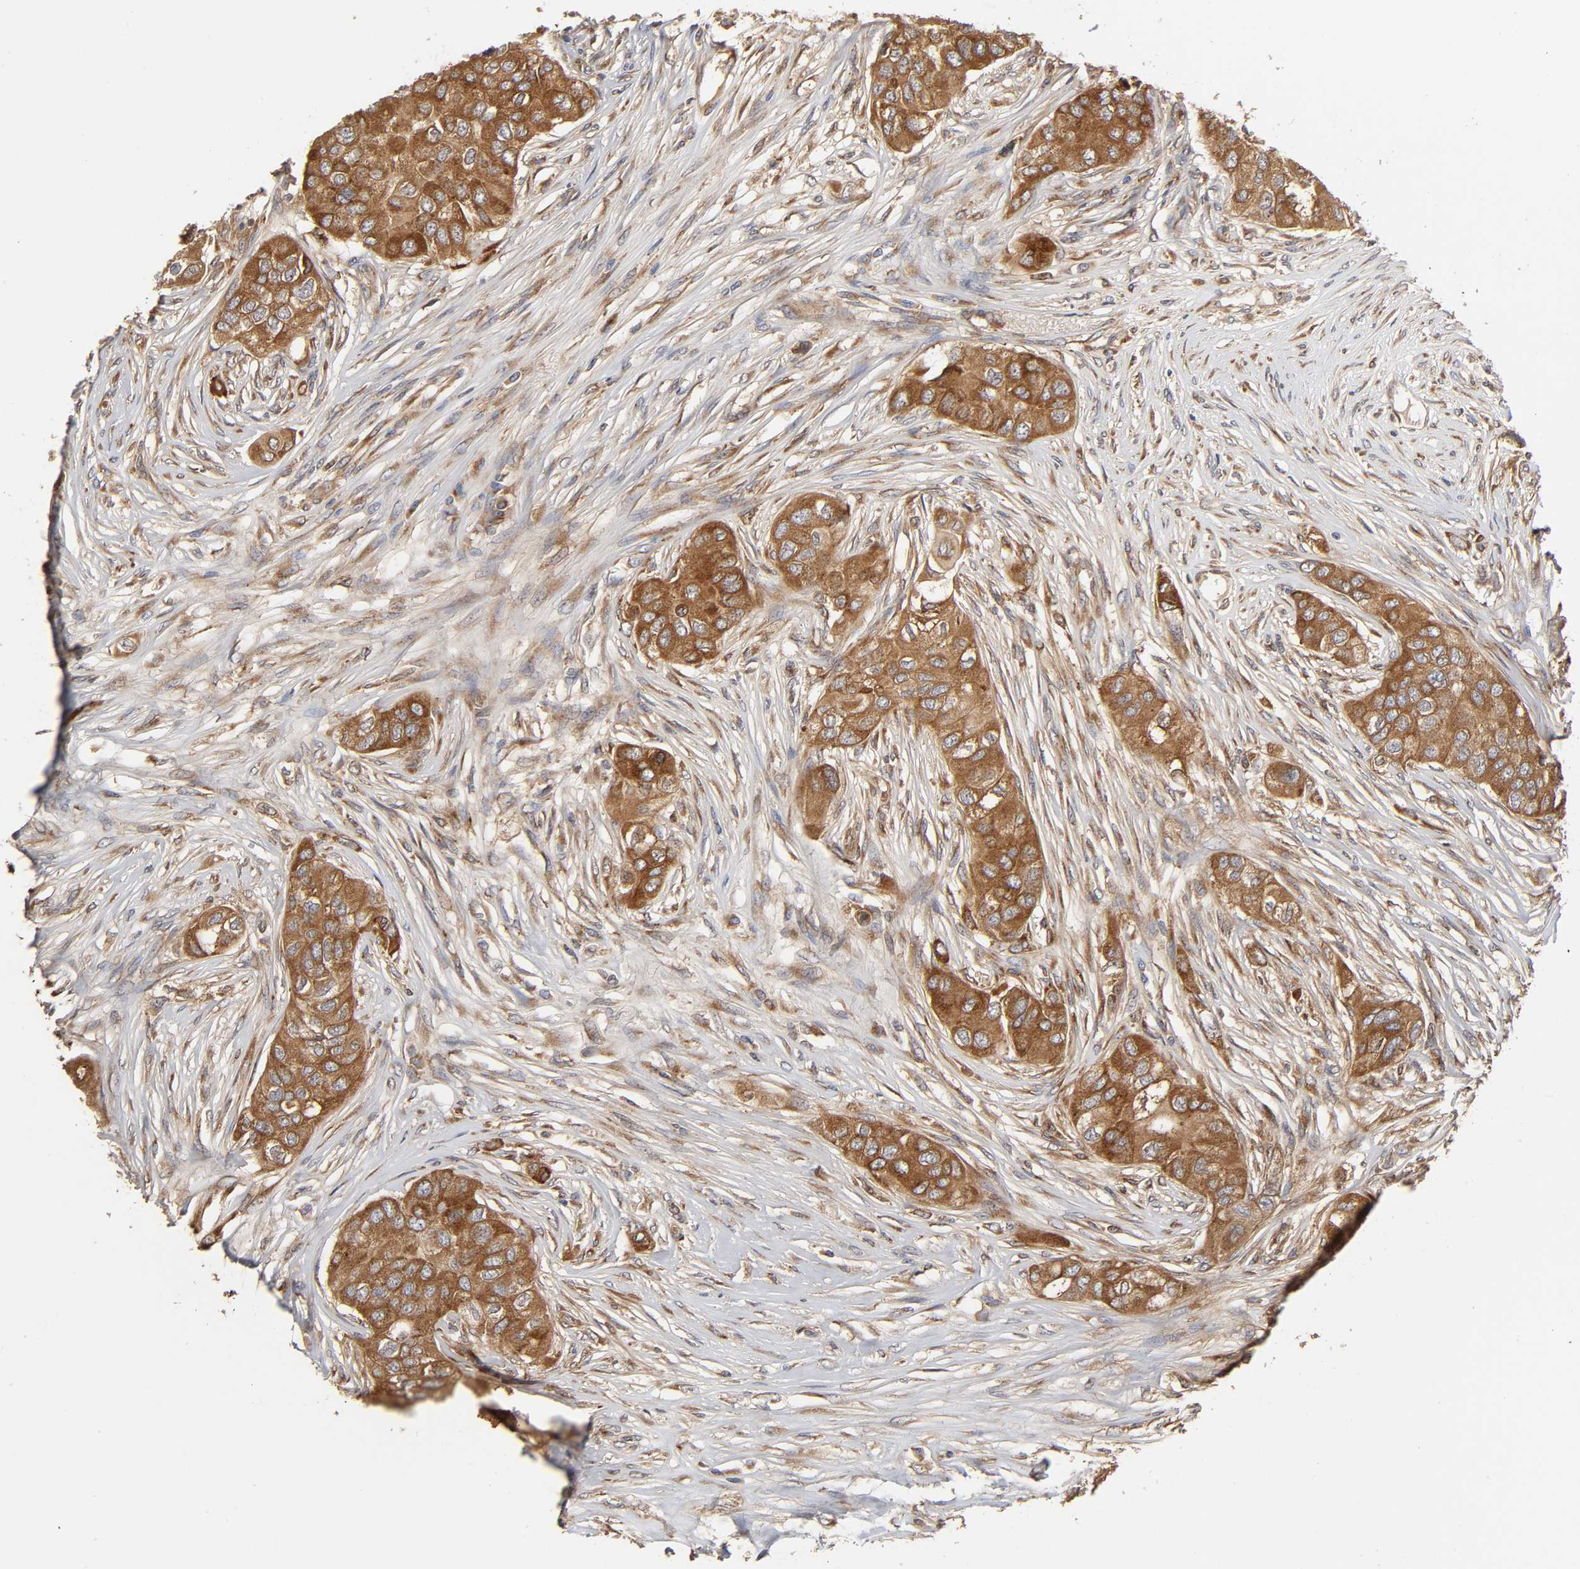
{"staining": {"intensity": "strong", "quantity": ">75%", "location": "cytoplasmic/membranous"}, "tissue": "breast cancer", "cell_type": "Tumor cells", "image_type": "cancer", "snomed": [{"axis": "morphology", "description": "Normal tissue, NOS"}, {"axis": "morphology", "description": "Duct carcinoma"}, {"axis": "topography", "description": "Breast"}], "caption": "IHC (DAB) staining of breast cancer reveals strong cytoplasmic/membranous protein positivity in about >75% of tumor cells. (DAB IHC with brightfield microscopy, high magnification).", "gene": "GNPTG", "patient": {"sex": "female", "age": 49}}